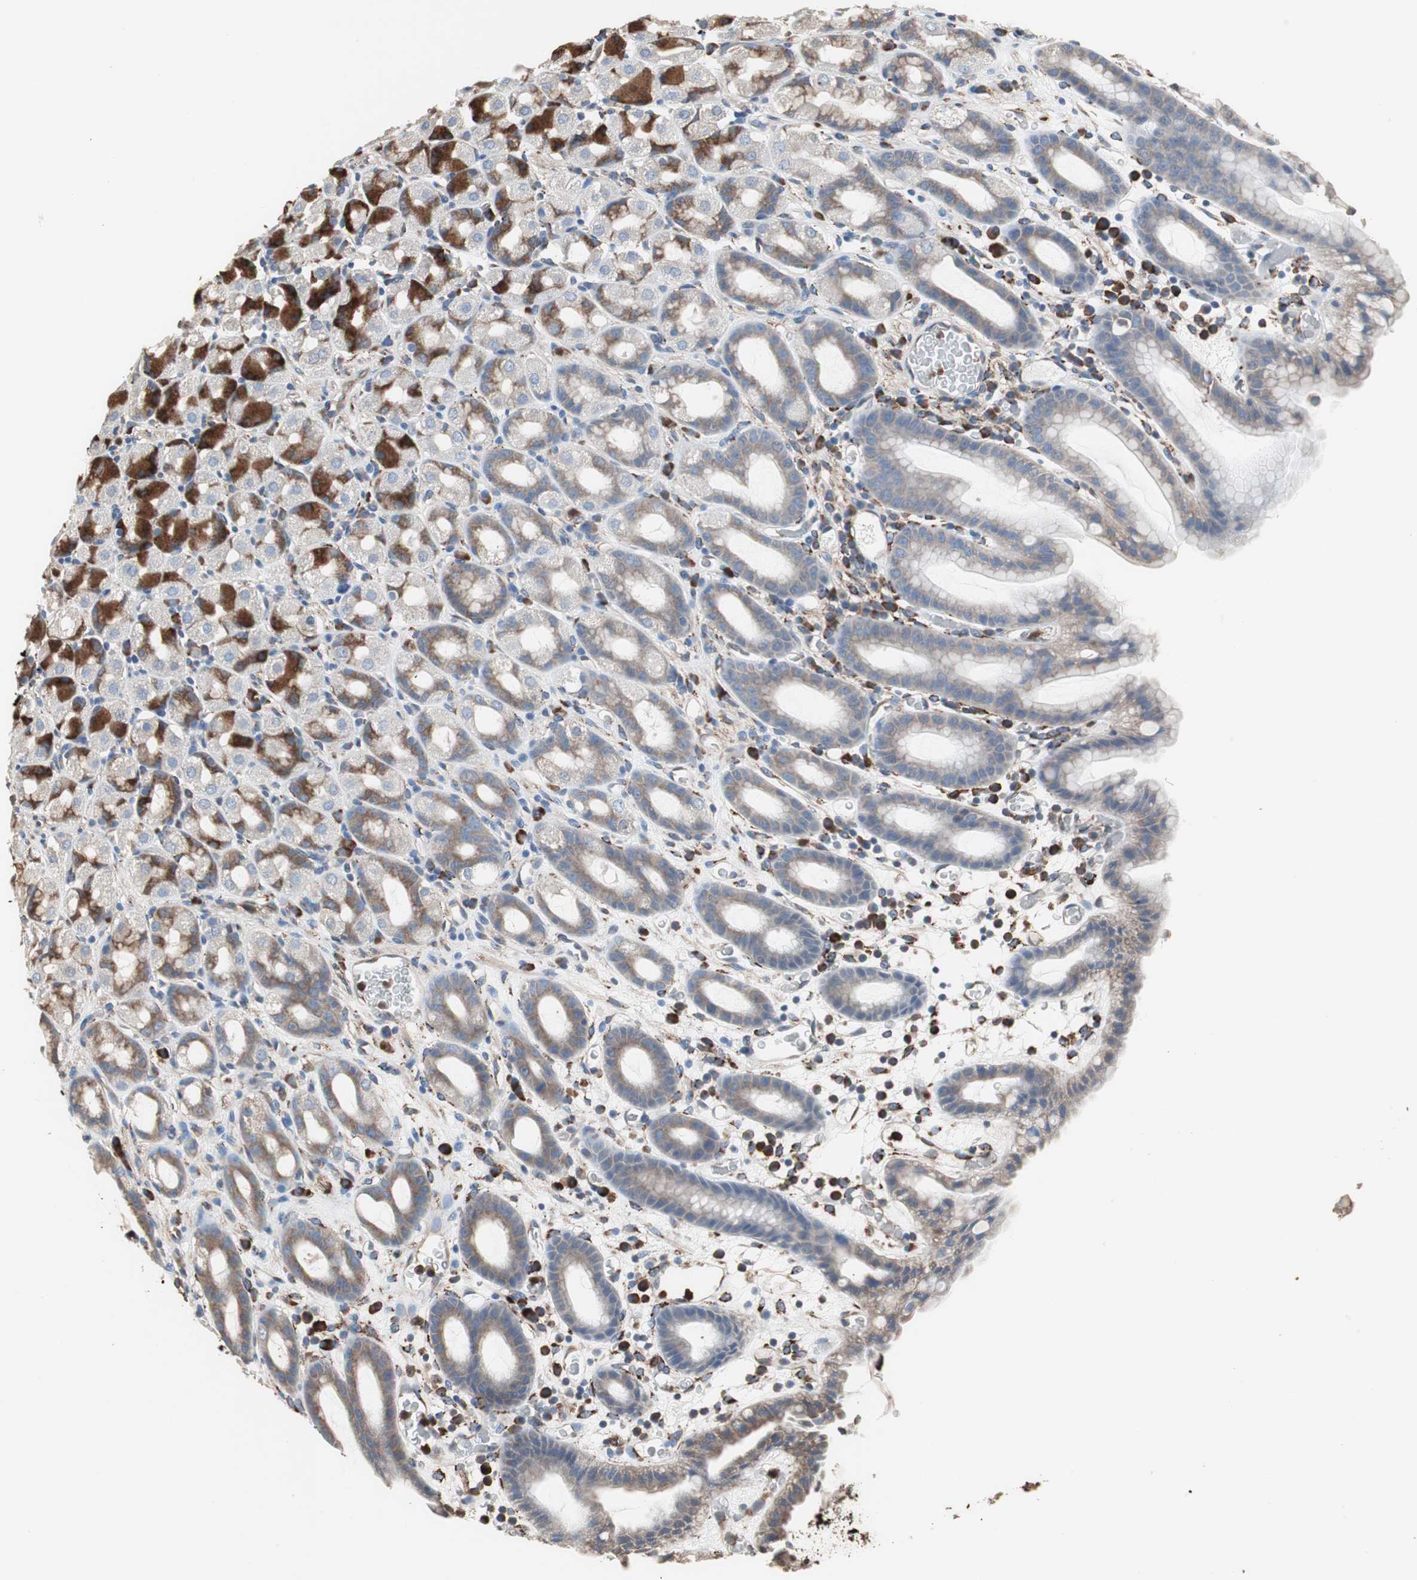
{"staining": {"intensity": "strong", "quantity": "25%-75%", "location": "cytoplasmic/membranous"}, "tissue": "stomach", "cell_type": "Glandular cells", "image_type": "normal", "snomed": [{"axis": "morphology", "description": "Normal tissue, NOS"}, {"axis": "topography", "description": "Stomach, upper"}], "caption": "Immunohistochemistry of benign human stomach demonstrates high levels of strong cytoplasmic/membranous positivity in about 25%-75% of glandular cells.", "gene": "CALU", "patient": {"sex": "male", "age": 68}}